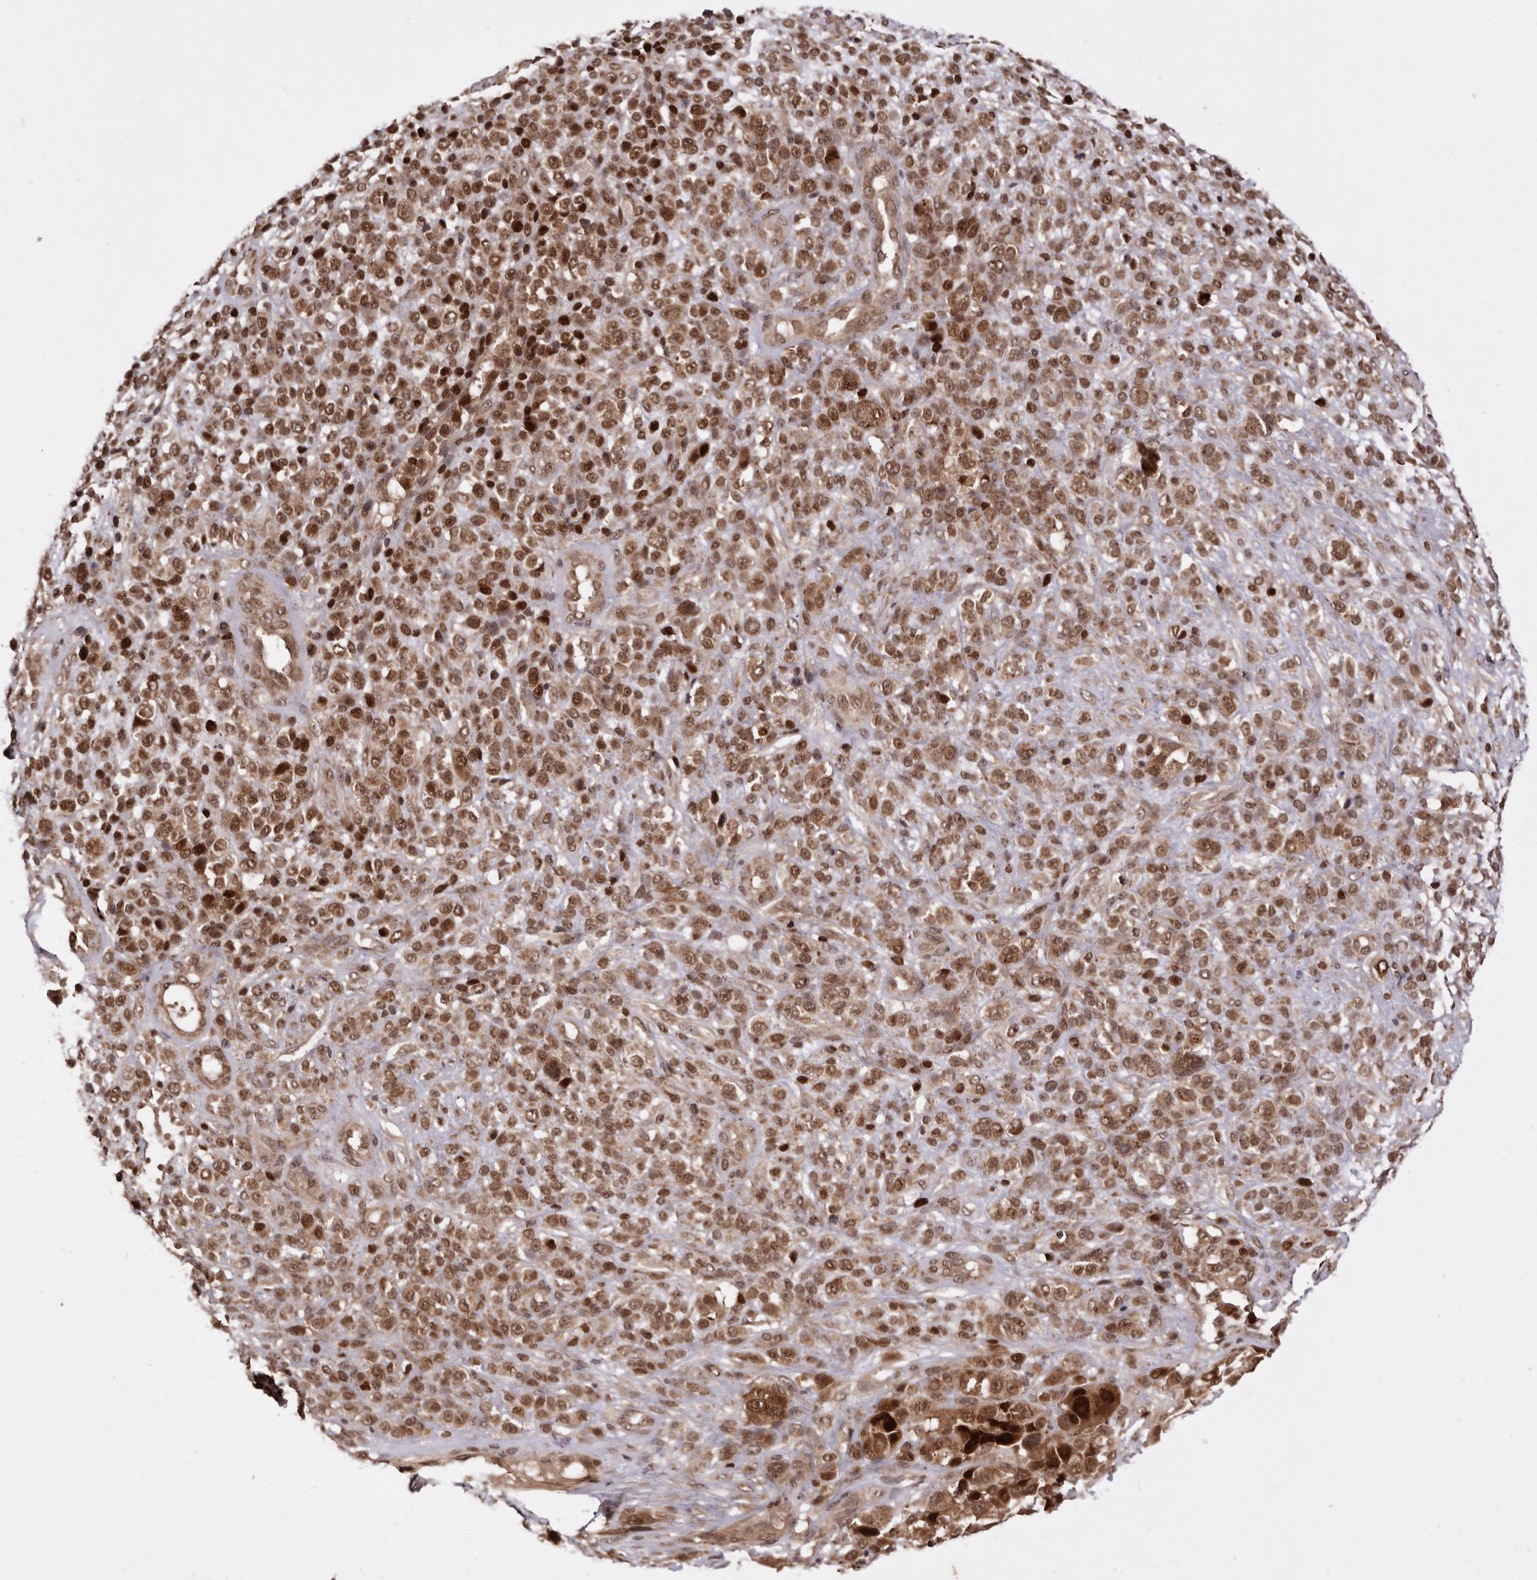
{"staining": {"intensity": "moderate", "quantity": ">75%", "location": "cytoplasmic/membranous,nuclear"}, "tissue": "melanoma", "cell_type": "Tumor cells", "image_type": "cancer", "snomed": [{"axis": "morphology", "description": "Malignant melanoma, NOS"}, {"axis": "topography", "description": "Skin"}], "caption": "Immunohistochemistry (IHC) histopathology image of neoplastic tissue: human melanoma stained using immunohistochemistry (IHC) shows medium levels of moderate protein expression localized specifically in the cytoplasmic/membranous and nuclear of tumor cells, appearing as a cytoplasmic/membranous and nuclear brown color.", "gene": "TARS2", "patient": {"sex": "female", "age": 55}}